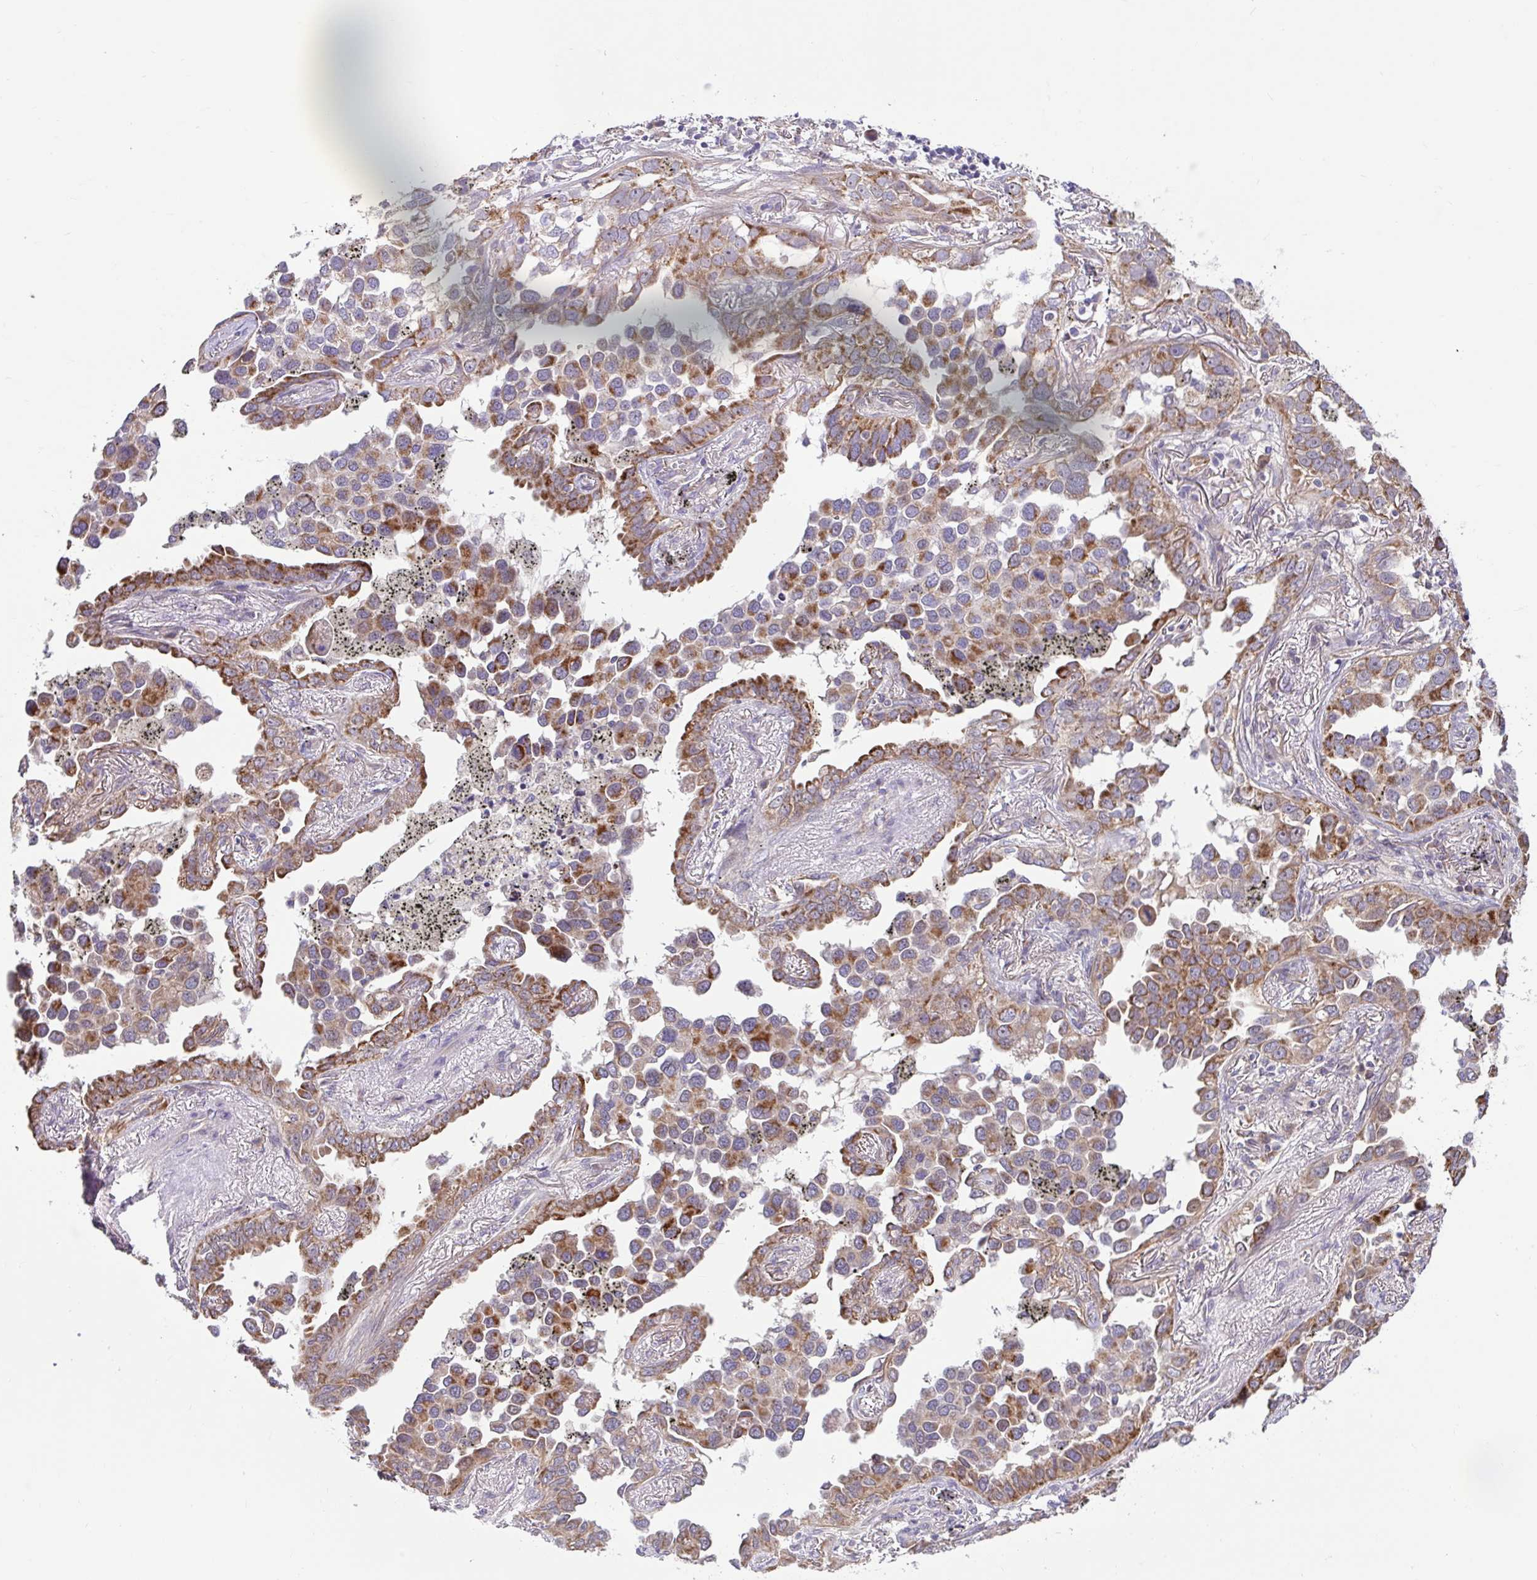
{"staining": {"intensity": "strong", "quantity": ">75%", "location": "cytoplasmic/membranous"}, "tissue": "lung cancer", "cell_type": "Tumor cells", "image_type": "cancer", "snomed": [{"axis": "morphology", "description": "Adenocarcinoma, NOS"}, {"axis": "topography", "description": "Lung"}], "caption": "Immunohistochemical staining of human lung cancer displays high levels of strong cytoplasmic/membranous protein positivity in approximately >75% of tumor cells. (DAB IHC with brightfield microscopy, high magnification).", "gene": "NT5C1B", "patient": {"sex": "male", "age": 67}}